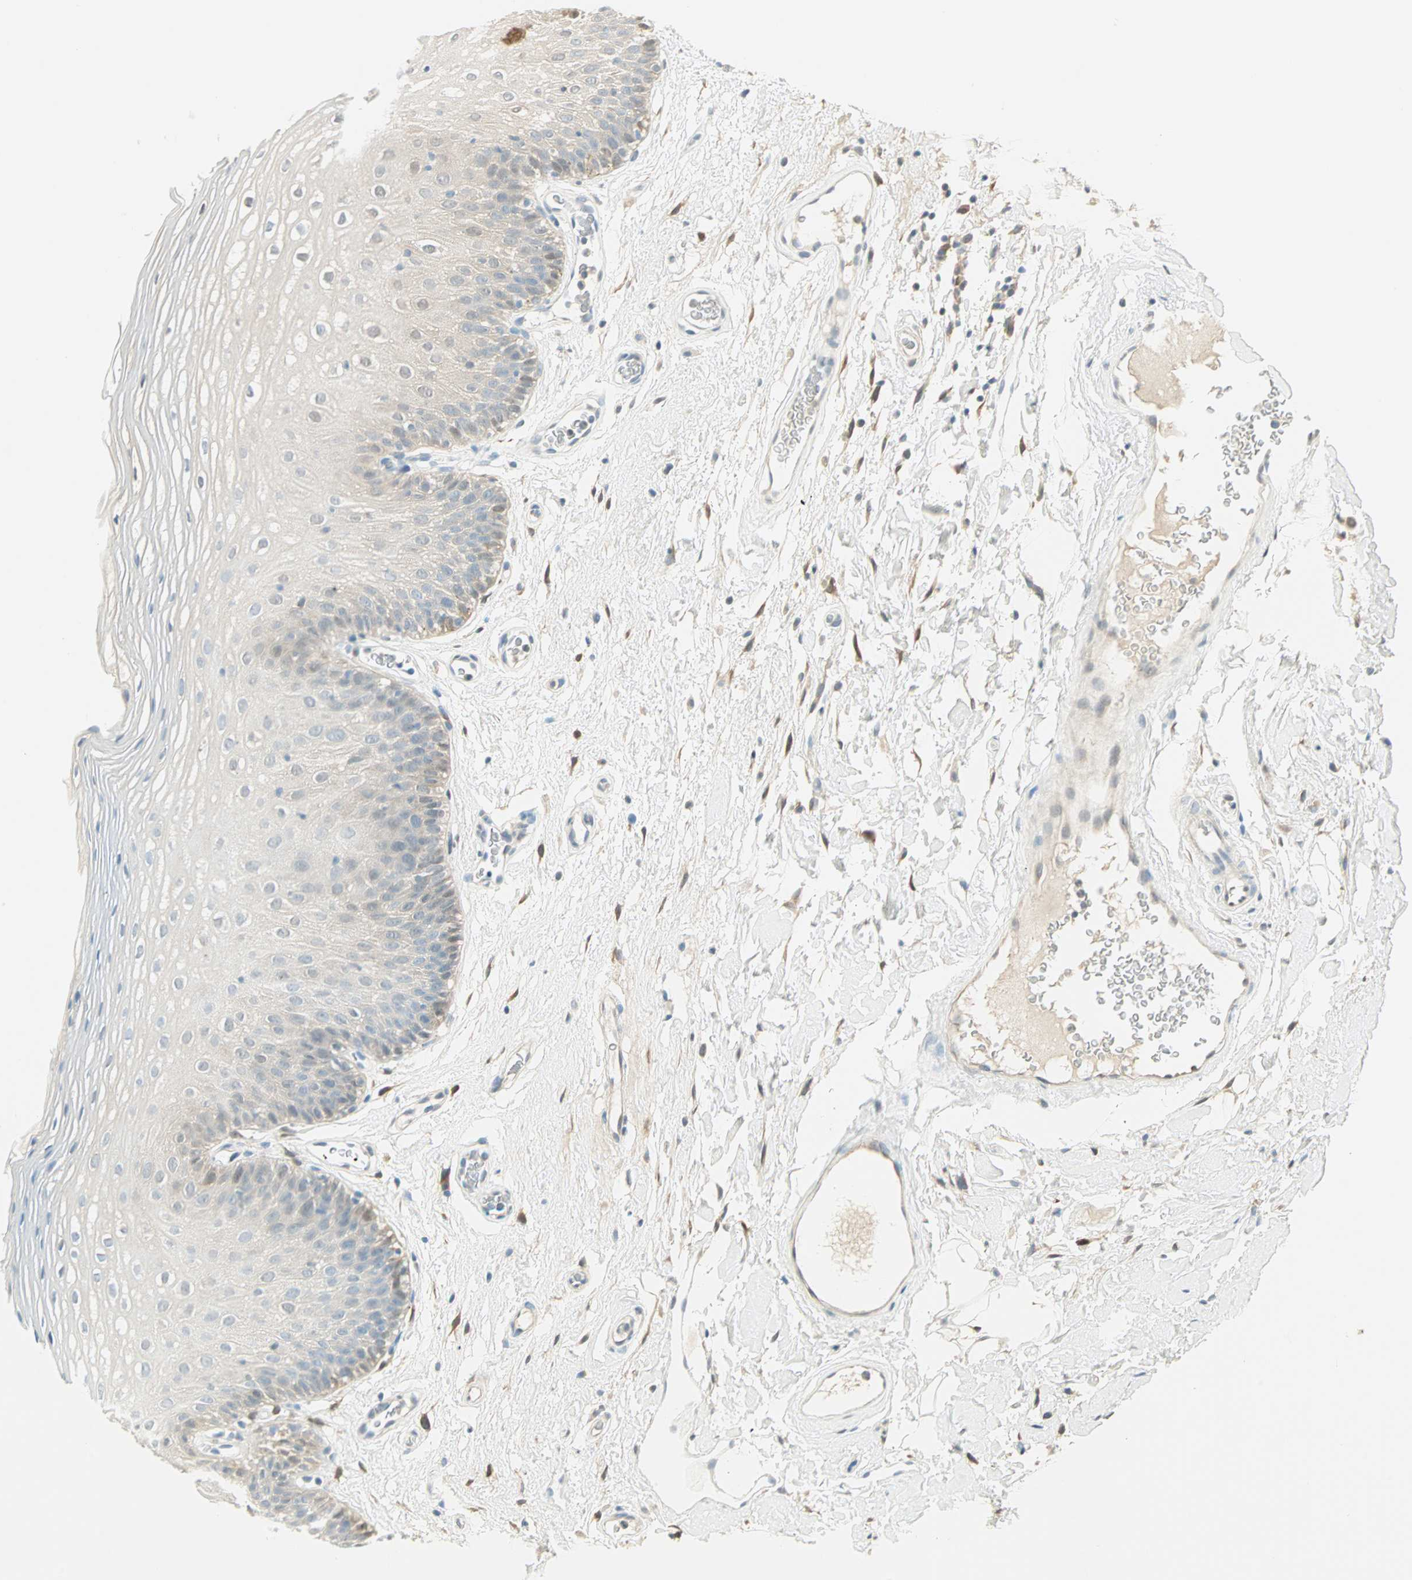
{"staining": {"intensity": "weak", "quantity": "25%-75%", "location": "cytoplasmic/membranous"}, "tissue": "oral mucosa", "cell_type": "Squamous epithelial cells", "image_type": "normal", "snomed": [{"axis": "morphology", "description": "Normal tissue, NOS"}, {"axis": "morphology", "description": "Squamous cell carcinoma, NOS"}, {"axis": "topography", "description": "Skeletal muscle"}, {"axis": "topography", "description": "Oral tissue"}], "caption": "Squamous epithelial cells show low levels of weak cytoplasmic/membranous staining in about 25%-75% of cells in unremarkable human oral mucosa. Using DAB (3,3'-diaminobenzidine) (brown) and hematoxylin (blue) stains, captured at high magnification using brightfield microscopy.", "gene": "S100A1", "patient": {"sex": "male", "age": 71}}